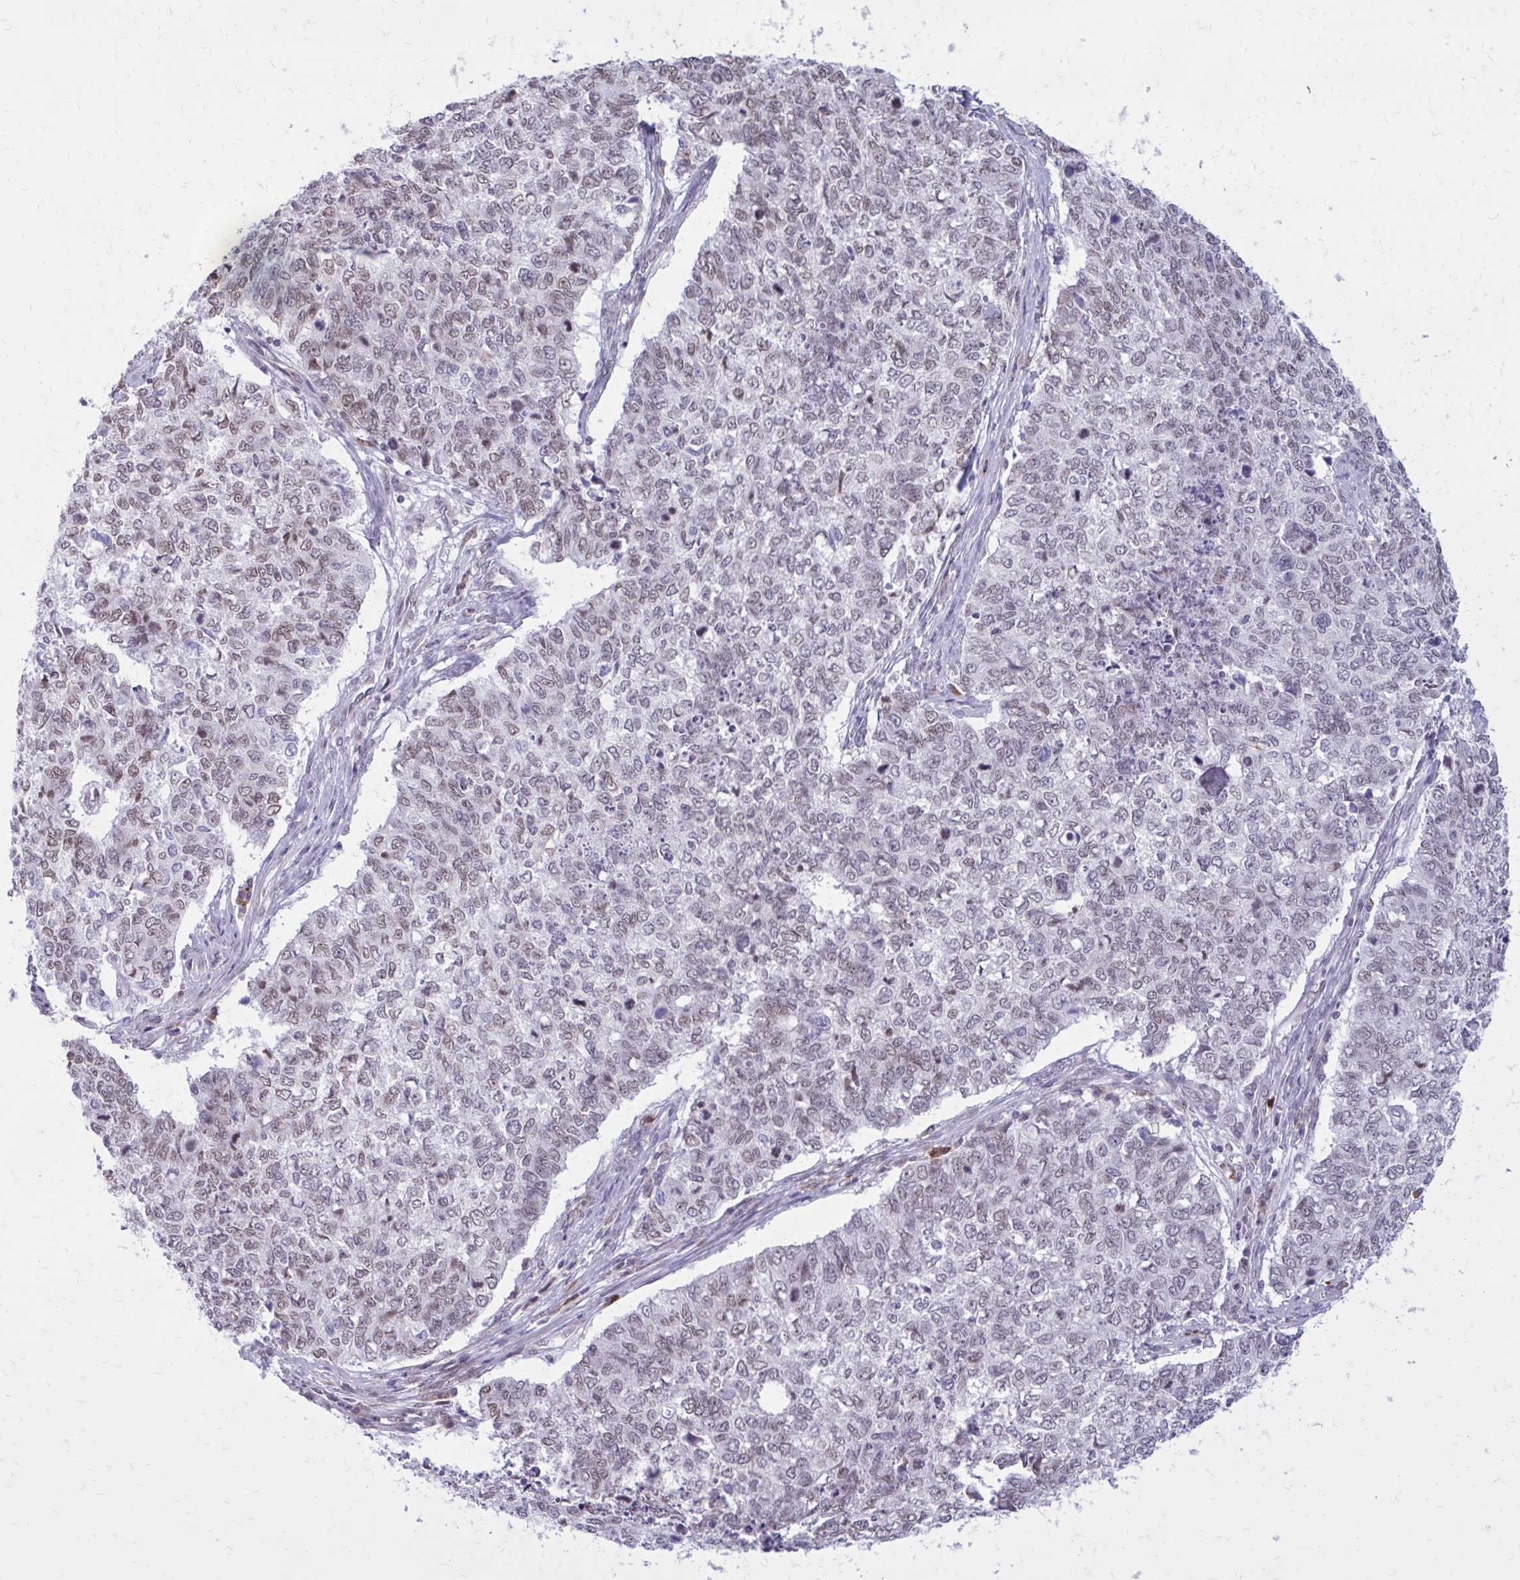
{"staining": {"intensity": "weak", "quantity": ">75%", "location": "nuclear"}, "tissue": "cervical cancer", "cell_type": "Tumor cells", "image_type": "cancer", "snomed": [{"axis": "morphology", "description": "Adenocarcinoma, NOS"}, {"axis": "topography", "description": "Cervix"}], "caption": "Cervical cancer stained with a brown dye demonstrates weak nuclear positive staining in approximately >75% of tumor cells.", "gene": "PROSER1", "patient": {"sex": "female", "age": 63}}